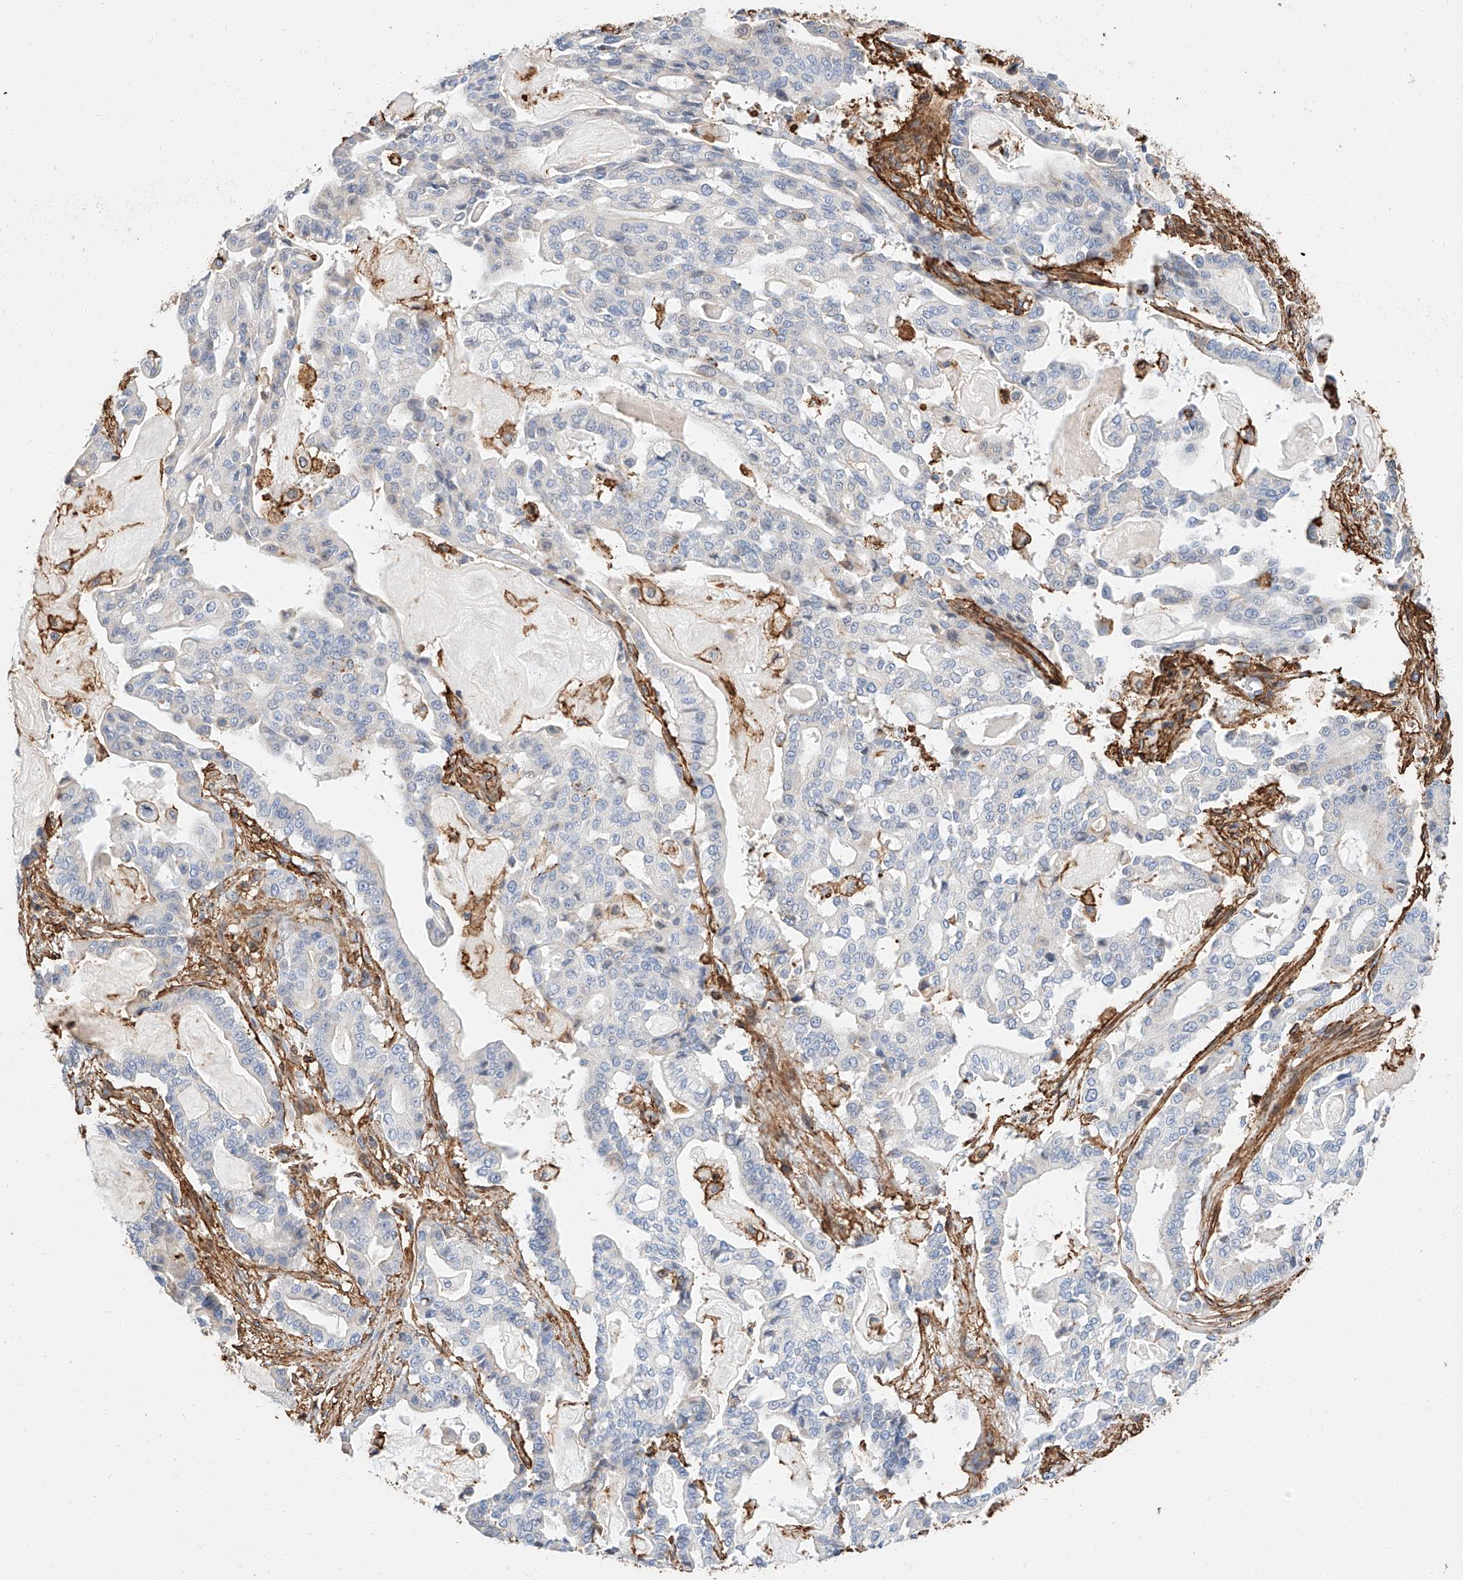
{"staining": {"intensity": "negative", "quantity": "none", "location": "none"}, "tissue": "pancreatic cancer", "cell_type": "Tumor cells", "image_type": "cancer", "snomed": [{"axis": "morphology", "description": "Adenocarcinoma, NOS"}, {"axis": "topography", "description": "Pancreas"}], "caption": "This is a image of immunohistochemistry staining of pancreatic cancer (adenocarcinoma), which shows no positivity in tumor cells. (DAB (3,3'-diaminobenzidine) immunohistochemistry (IHC) visualized using brightfield microscopy, high magnification).", "gene": "WFS1", "patient": {"sex": "male", "age": 63}}